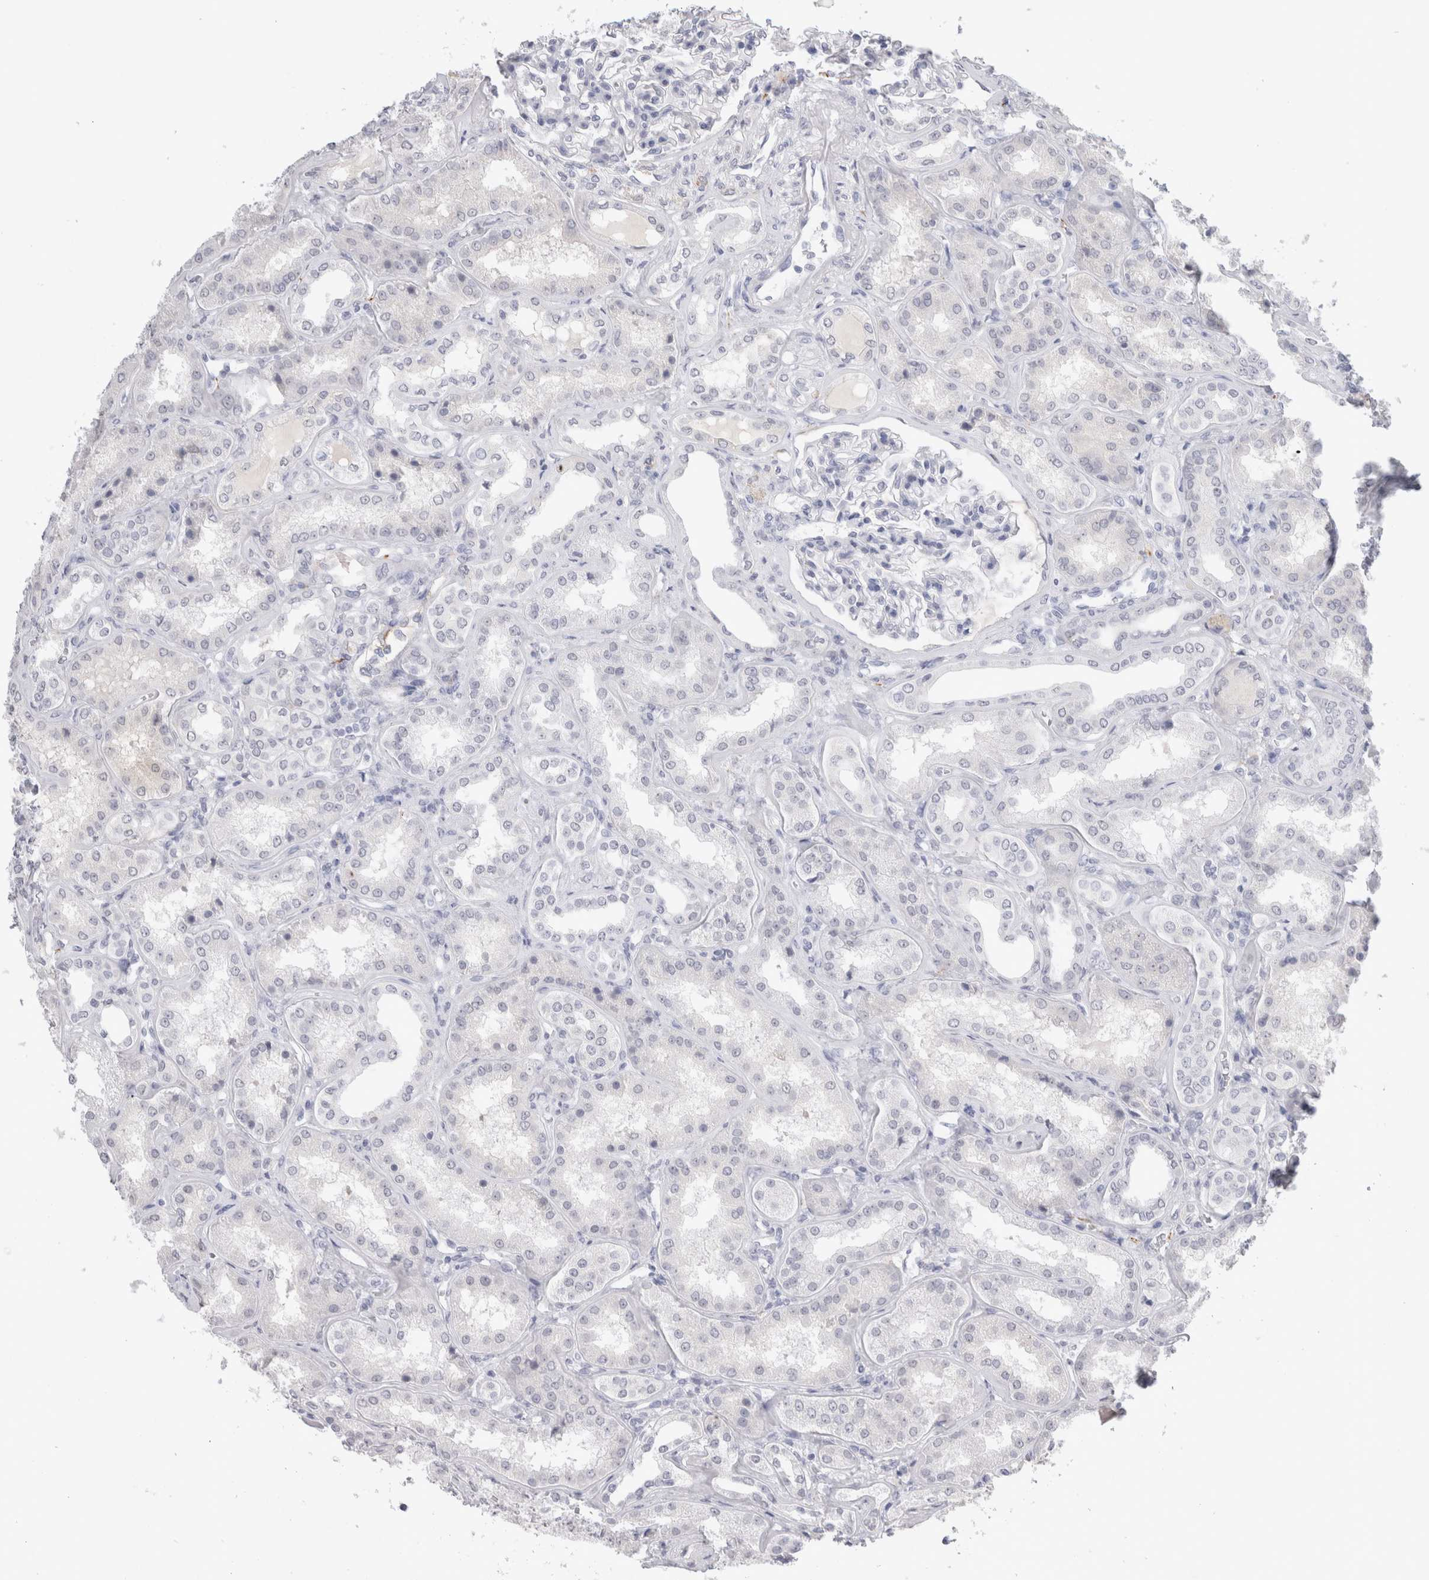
{"staining": {"intensity": "negative", "quantity": "none", "location": "none"}, "tissue": "kidney", "cell_type": "Cells in glomeruli", "image_type": "normal", "snomed": [{"axis": "morphology", "description": "Normal tissue, NOS"}, {"axis": "topography", "description": "Kidney"}], "caption": "Human kidney stained for a protein using immunohistochemistry (IHC) reveals no positivity in cells in glomeruli.", "gene": "CADM3", "patient": {"sex": "female", "age": 56}}